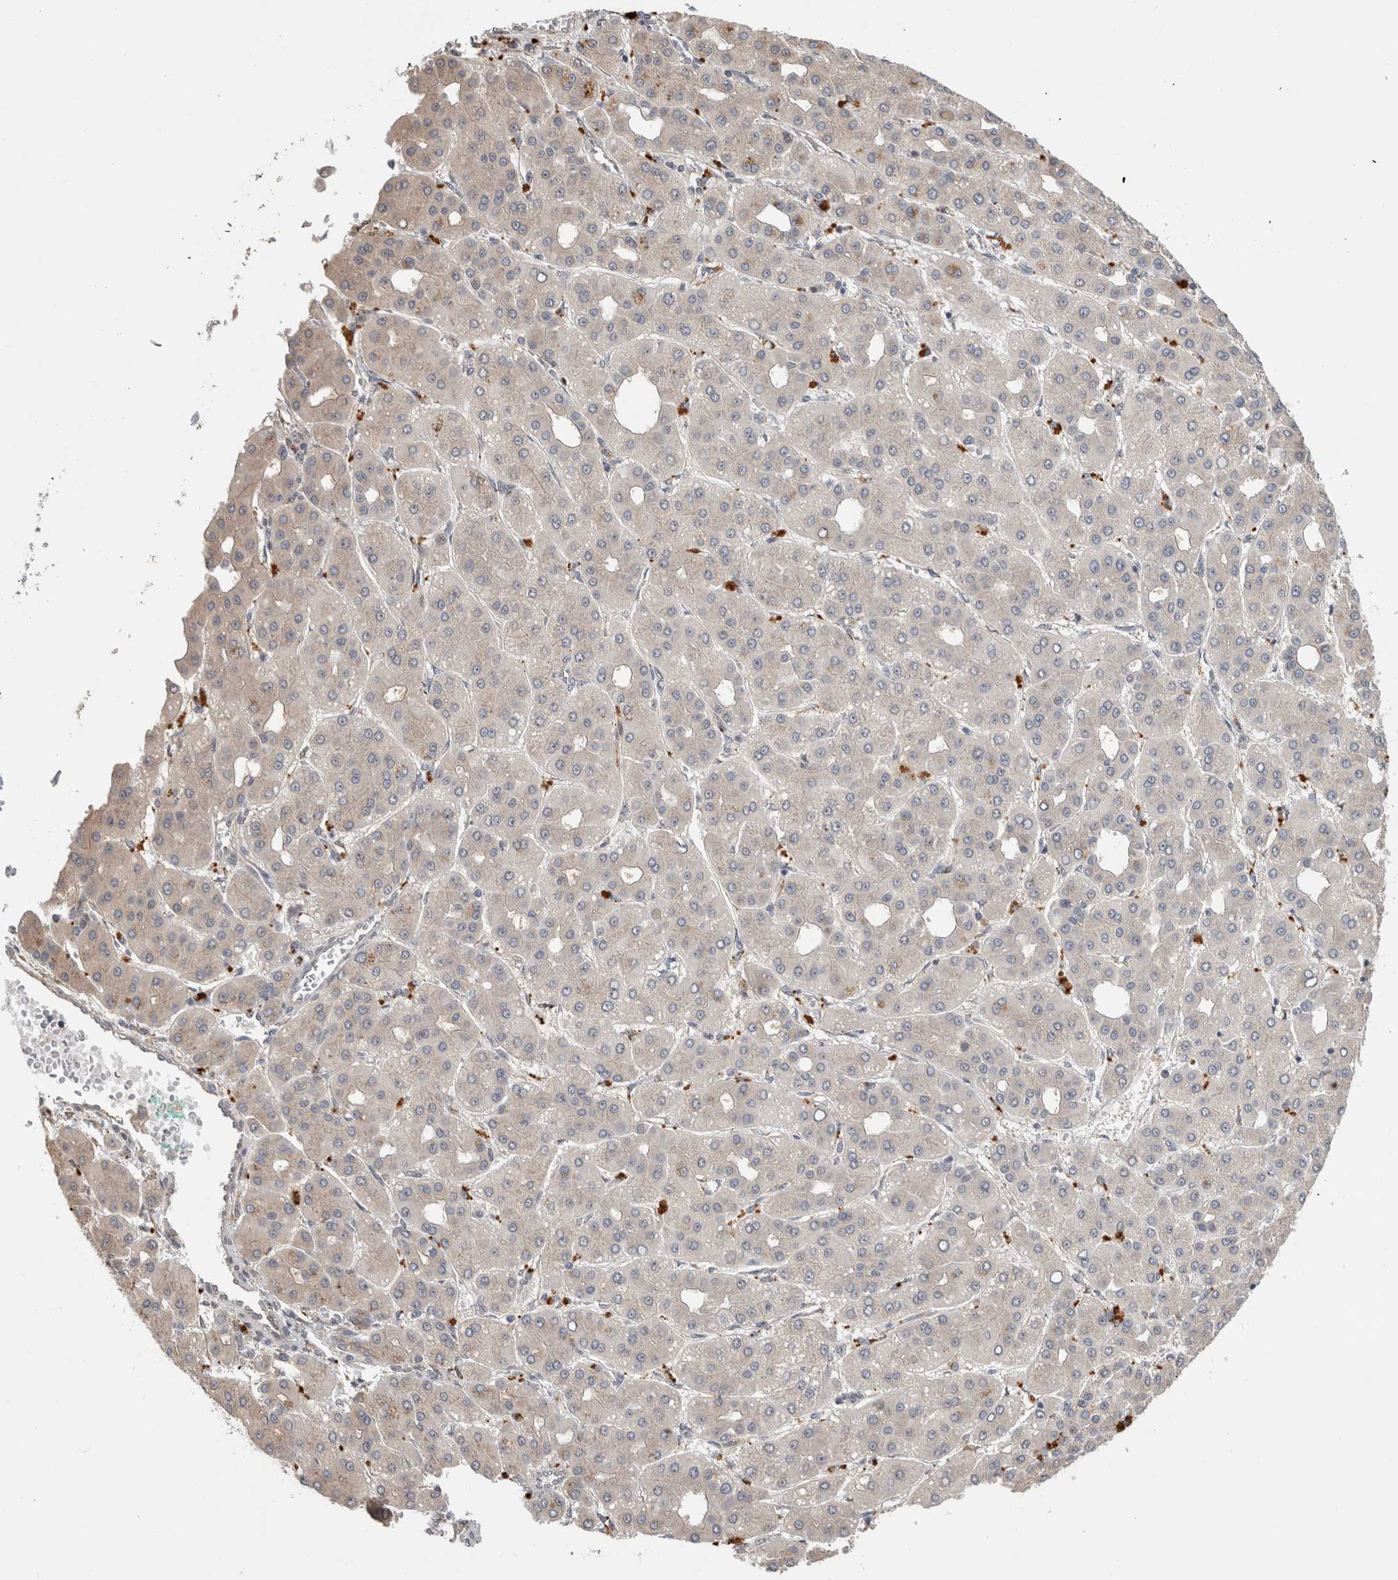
{"staining": {"intensity": "negative", "quantity": "none", "location": "none"}, "tissue": "liver cancer", "cell_type": "Tumor cells", "image_type": "cancer", "snomed": [{"axis": "morphology", "description": "Carcinoma, Hepatocellular, NOS"}, {"axis": "topography", "description": "Liver"}], "caption": "A micrograph of human hepatocellular carcinoma (liver) is negative for staining in tumor cells.", "gene": "NAB2", "patient": {"sex": "male", "age": 65}}